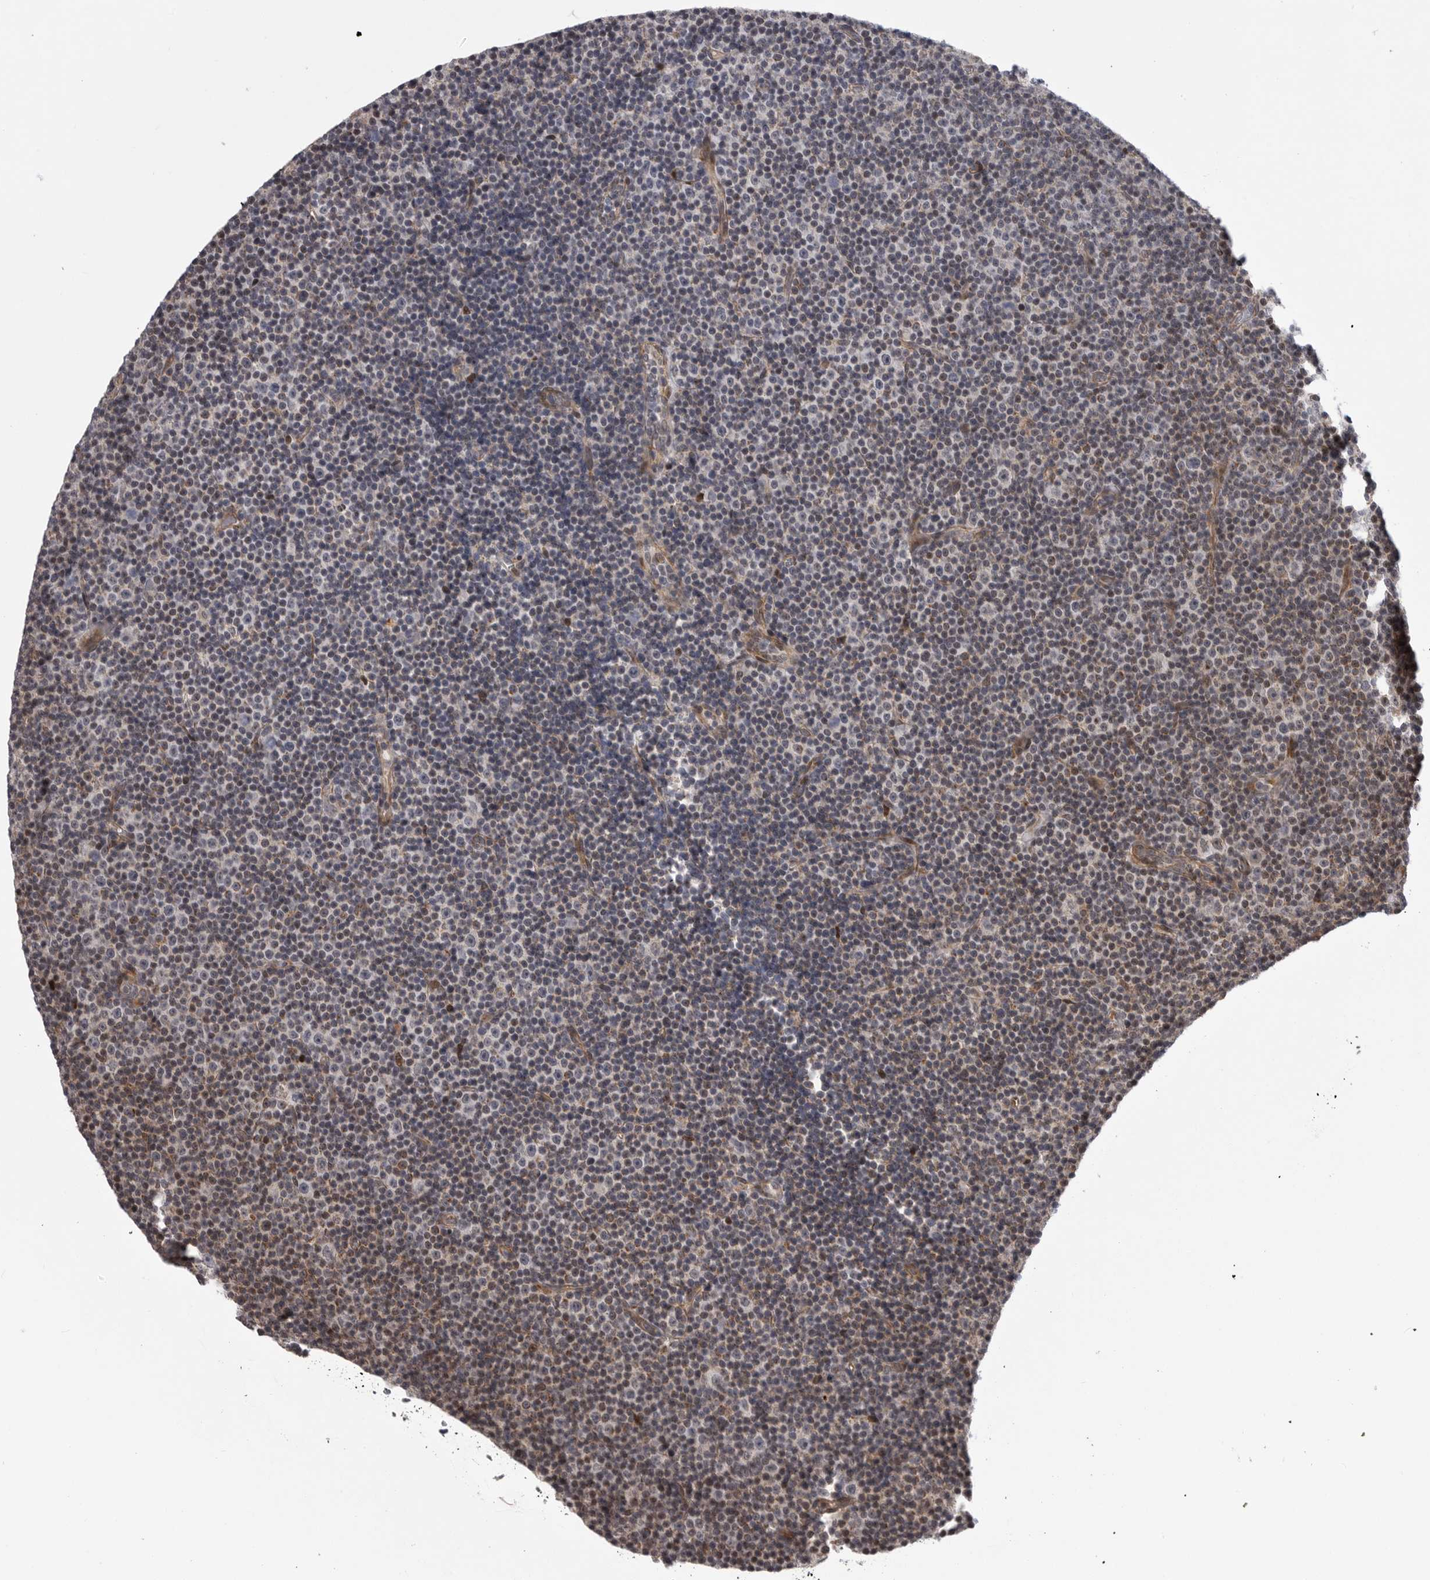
{"staining": {"intensity": "weak", "quantity": "<25%", "location": "nuclear"}, "tissue": "lymphoma", "cell_type": "Tumor cells", "image_type": "cancer", "snomed": [{"axis": "morphology", "description": "Malignant lymphoma, non-Hodgkin's type, Low grade"}, {"axis": "topography", "description": "Lymph node"}], "caption": "Tumor cells are negative for protein expression in human malignant lymphoma, non-Hodgkin's type (low-grade).", "gene": "TMPRSS11F", "patient": {"sex": "female", "age": 67}}